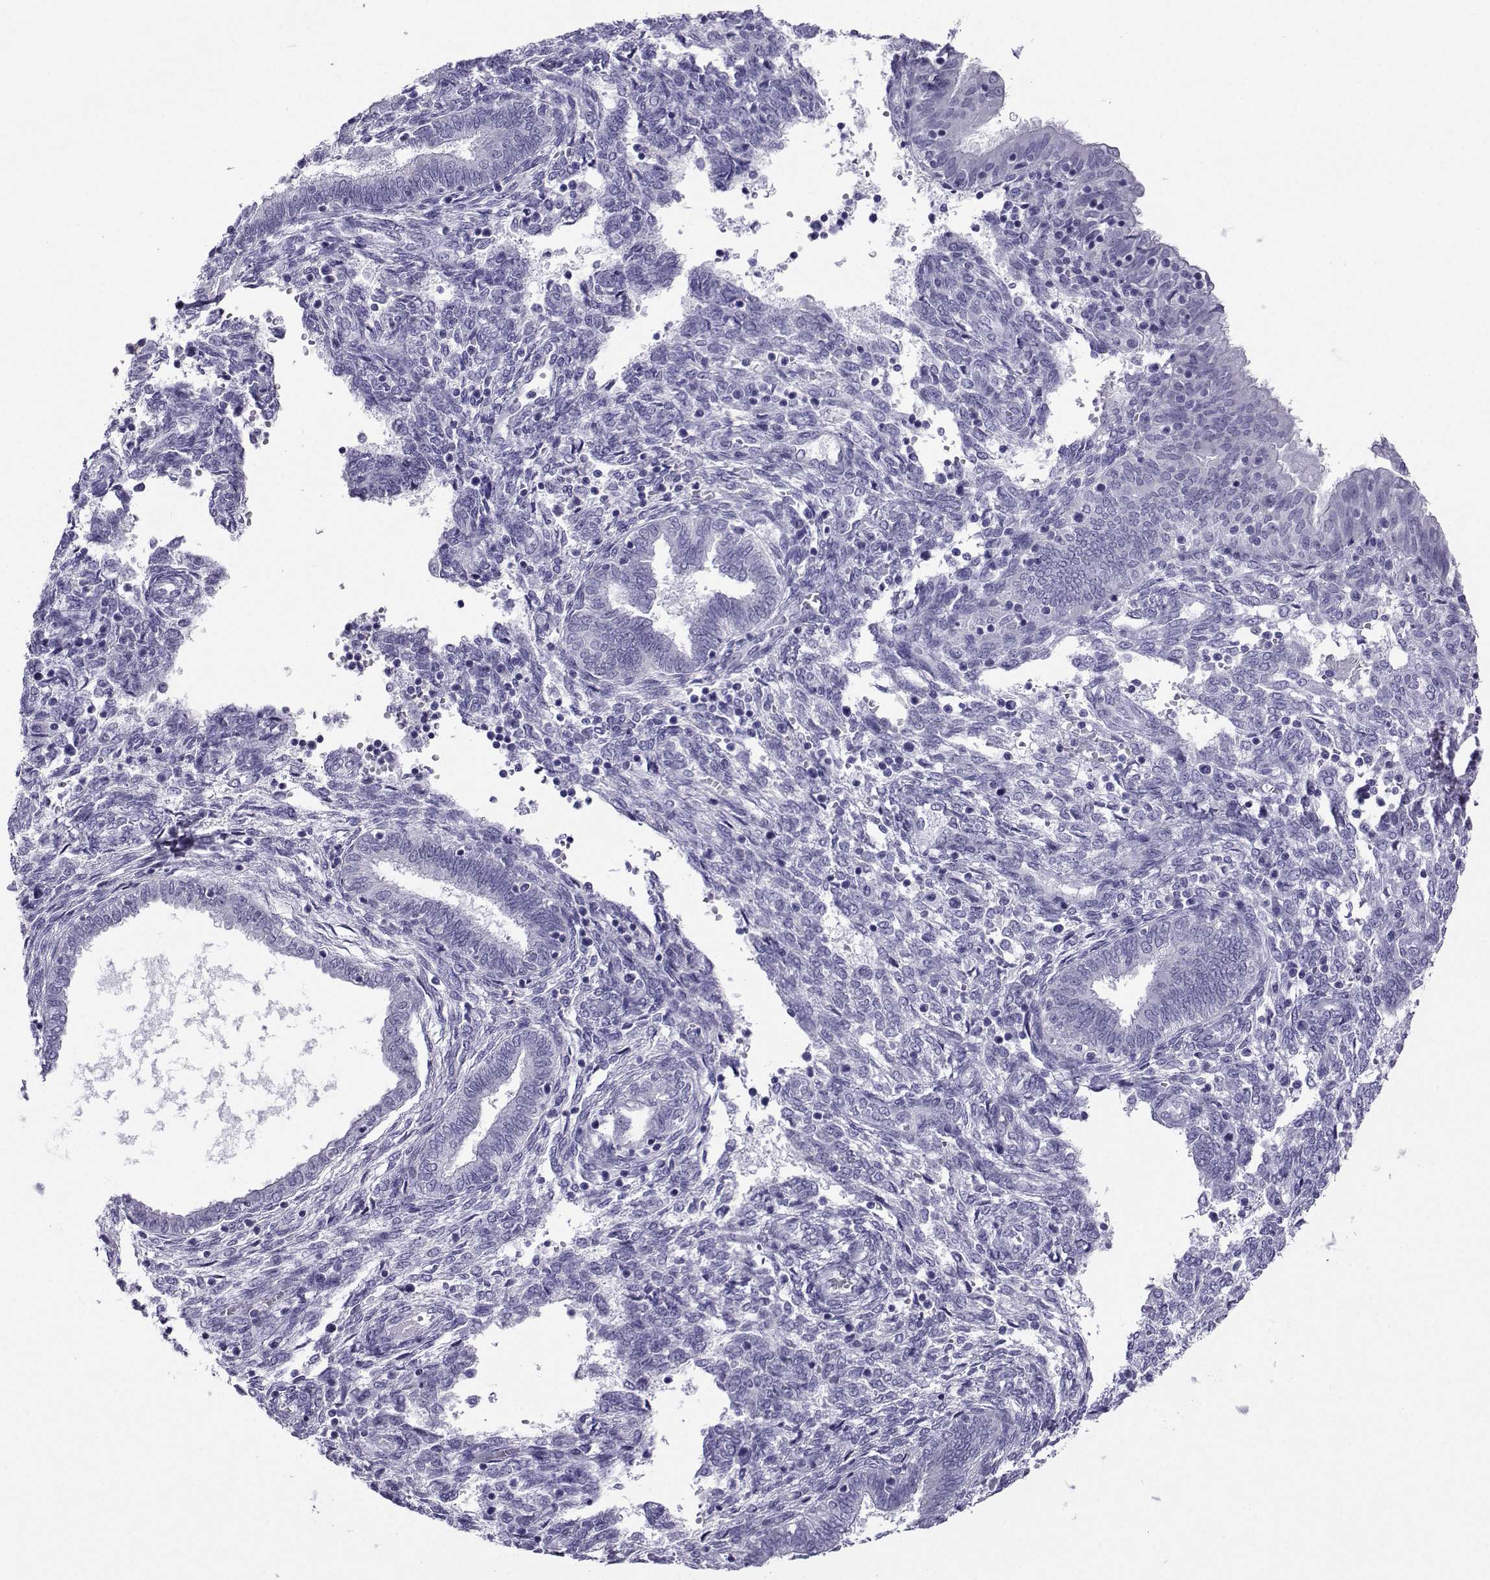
{"staining": {"intensity": "negative", "quantity": "none", "location": "none"}, "tissue": "endometrium", "cell_type": "Cells in endometrial stroma", "image_type": "normal", "snomed": [{"axis": "morphology", "description": "Normal tissue, NOS"}, {"axis": "topography", "description": "Endometrium"}], "caption": "Immunohistochemistry (IHC) image of normal endometrium stained for a protein (brown), which demonstrates no staining in cells in endometrial stroma.", "gene": "CRYBB1", "patient": {"sex": "female", "age": 42}}